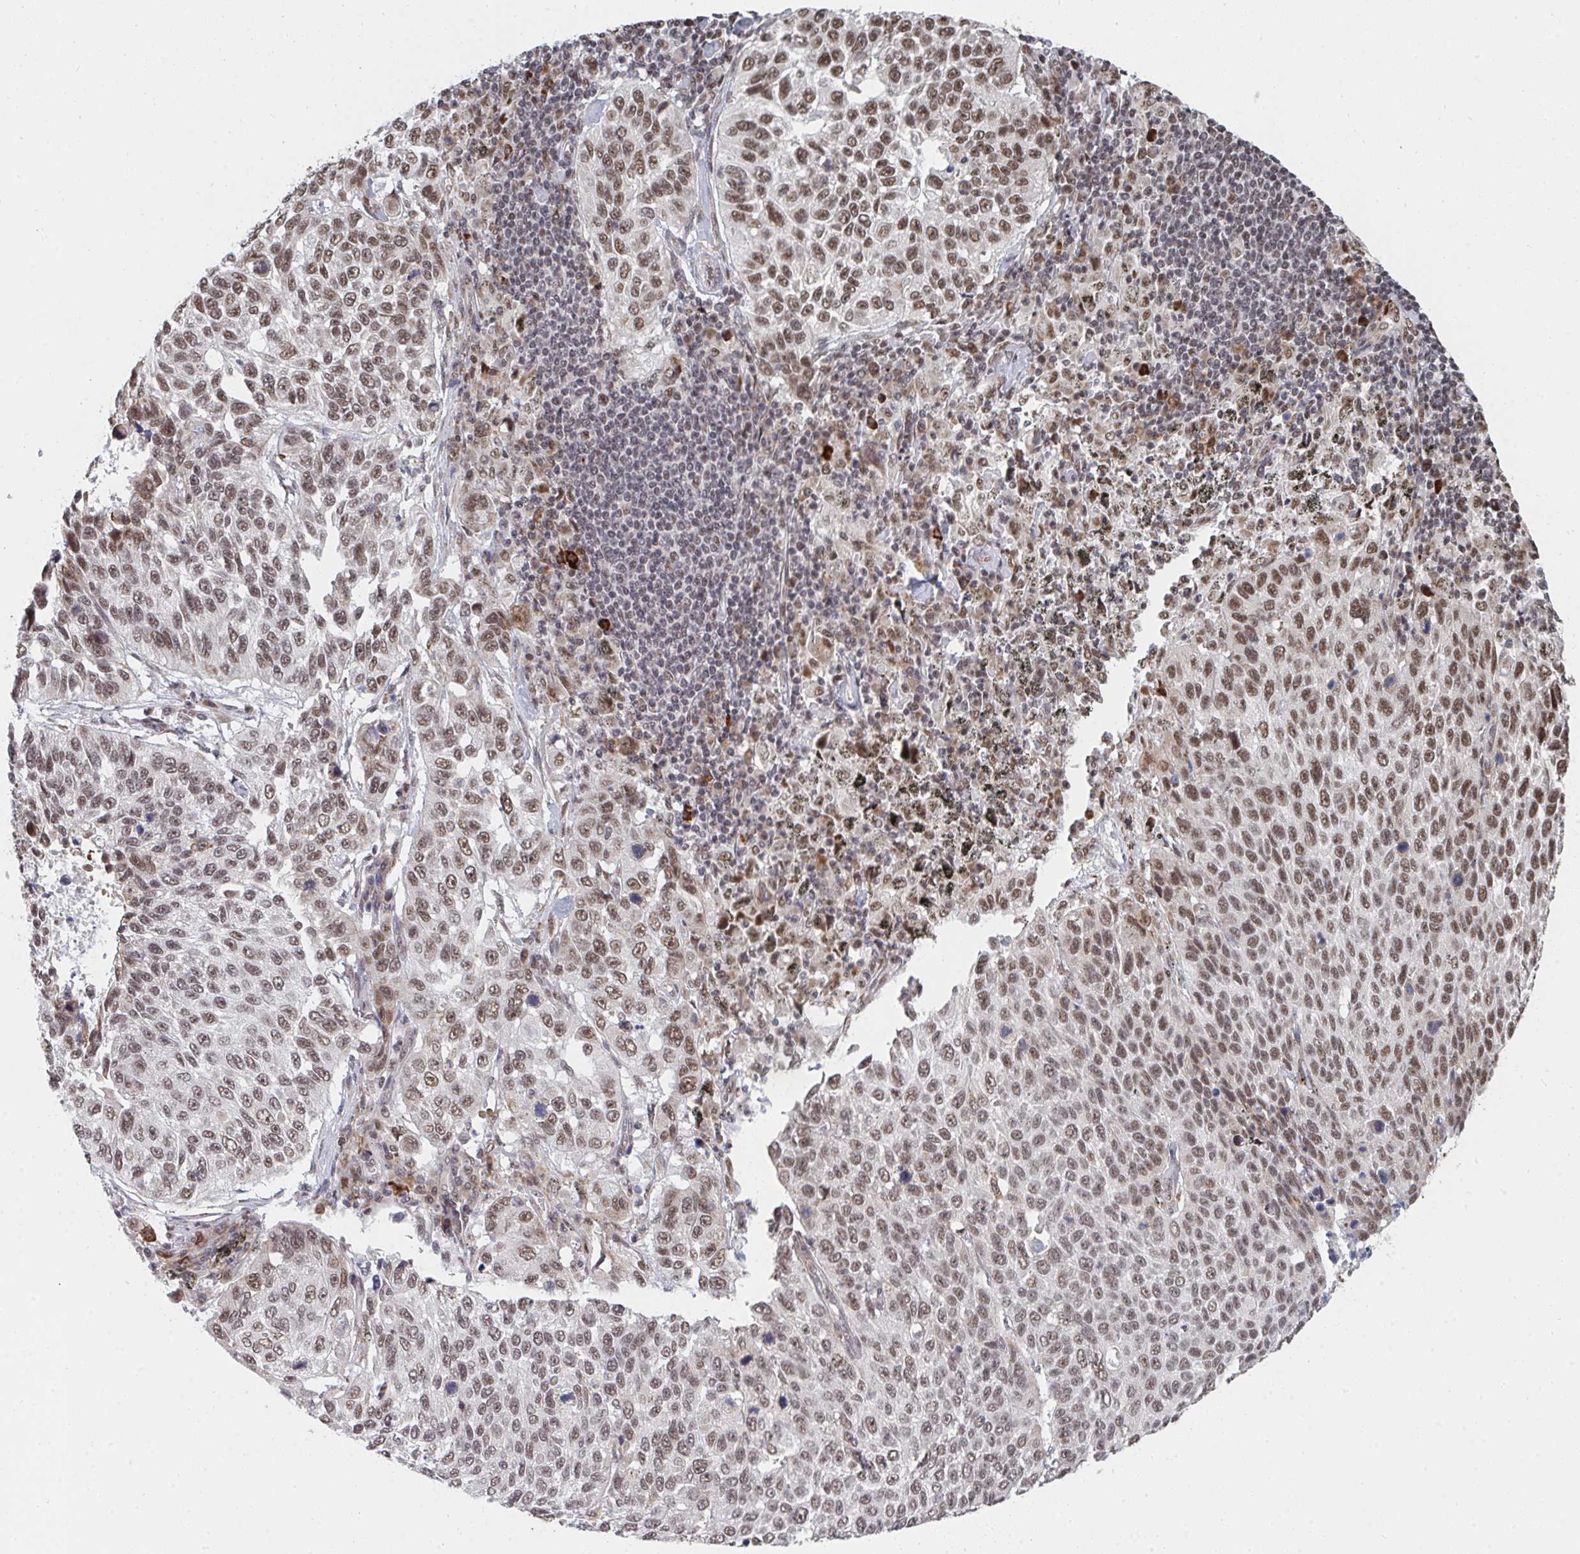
{"staining": {"intensity": "moderate", "quantity": "25%-75%", "location": "nuclear"}, "tissue": "lung cancer", "cell_type": "Tumor cells", "image_type": "cancer", "snomed": [{"axis": "morphology", "description": "Squamous cell carcinoma, NOS"}, {"axis": "topography", "description": "Lung"}], "caption": "An immunohistochemistry (IHC) photomicrograph of tumor tissue is shown. Protein staining in brown shows moderate nuclear positivity in squamous cell carcinoma (lung) within tumor cells.", "gene": "MBNL1", "patient": {"sex": "male", "age": 62}}